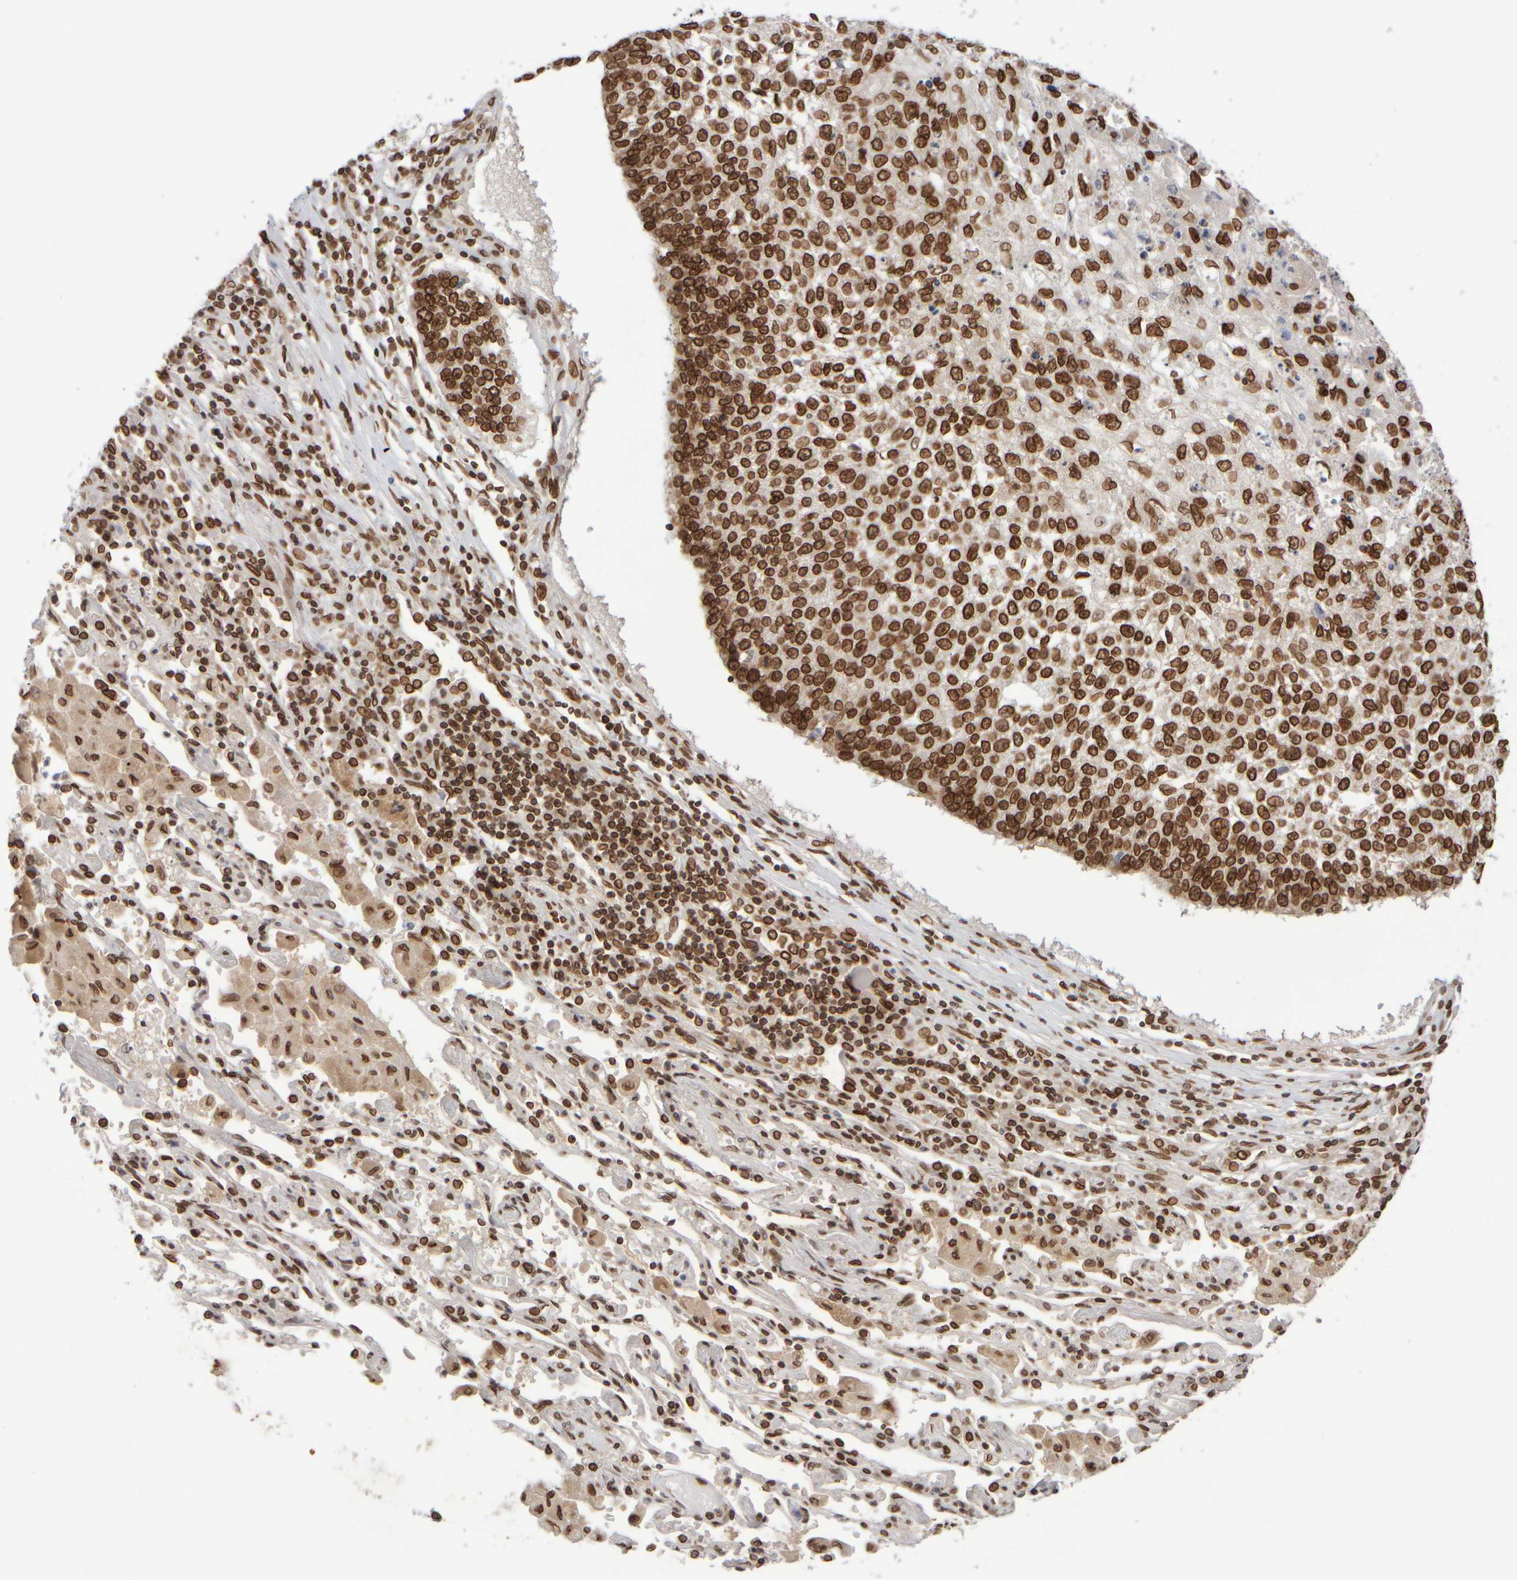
{"staining": {"intensity": "strong", "quantity": ">75%", "location": "cytoplasmic/membranous,nuclear"}, "tissue": "lung cancer", "cell_type": "Tumor cells", "image_type": "cancer", "snomed": [{"axis": "morphology", "description": "Normal tissue, NOS"}, {"axis": "morphology", "description": "Squamous cell carcinoma, NOS"}, {"axis": "topography", "description": "Cartilage tissue"}, {"axis": "topography", "description": "Bronchus"}, {"axis": "topography", "description": "Lung"}, {"axis": "topography", "description": "Peripheral nerve tissue"}], "caption": "Strong cytoplasmic/membranous and nuclear positivity is identified in about >75% of tumor cells in lung cancer.", "gene": "ZC3HC1", "patient": {"sex": "female", "age": 49}}